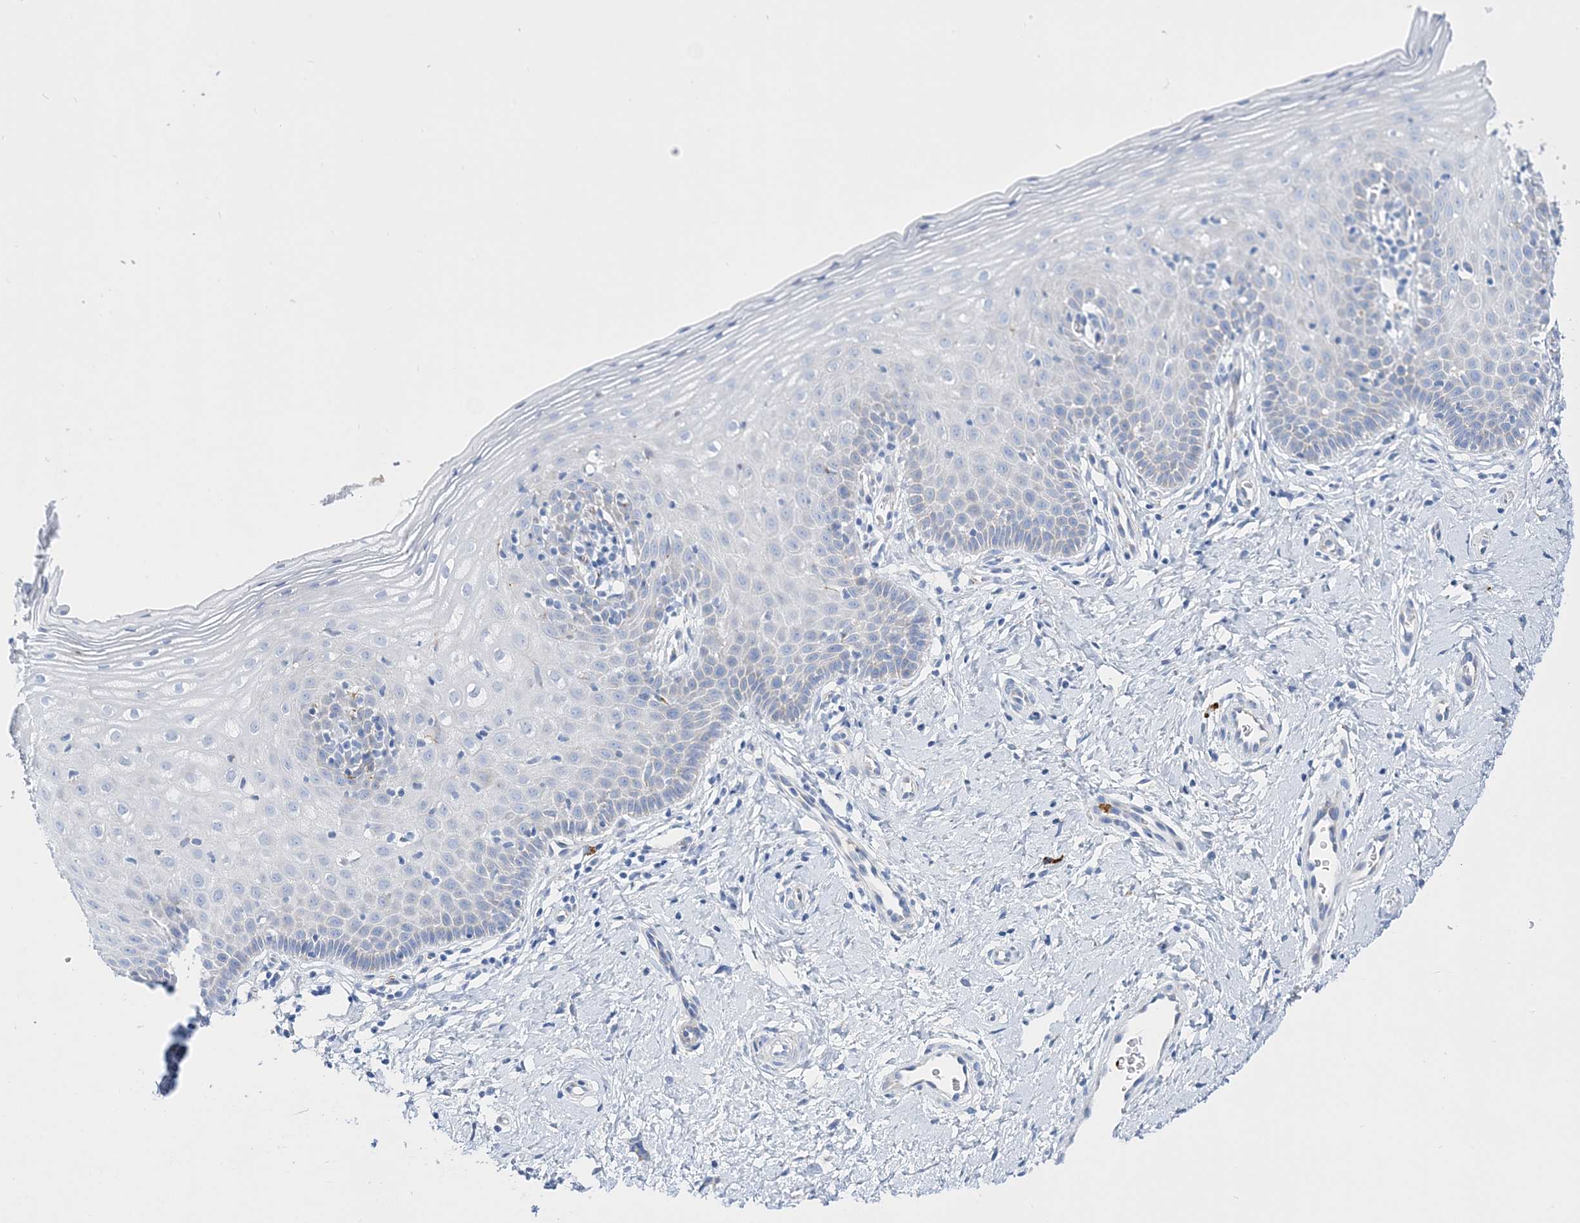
{"staining": {"intensity": "weak", "quantity": "<25%", "location": "cytoplasmic/membranous"}, "tissue": "cervix", "cell_type": "Glandular cells", "image_type": "normal", "snomed": [{"axis": "morphology", "description": "Normal tissue, NOS"}, {"axis": "topography", "description": "Cervix"}], "caption": "Cervix was stained to show a protein in brown. There is no significant staining in glandular cells. The staining was performed using DAB (3,3'-diaminobenzidine) to visualize the protein expression in brown, while the nuclei were stained in blue with hematoxylin (Magnification: 20x).", "gene": "TSPYL6", "patient": {"sex": "female", "age": 36}}